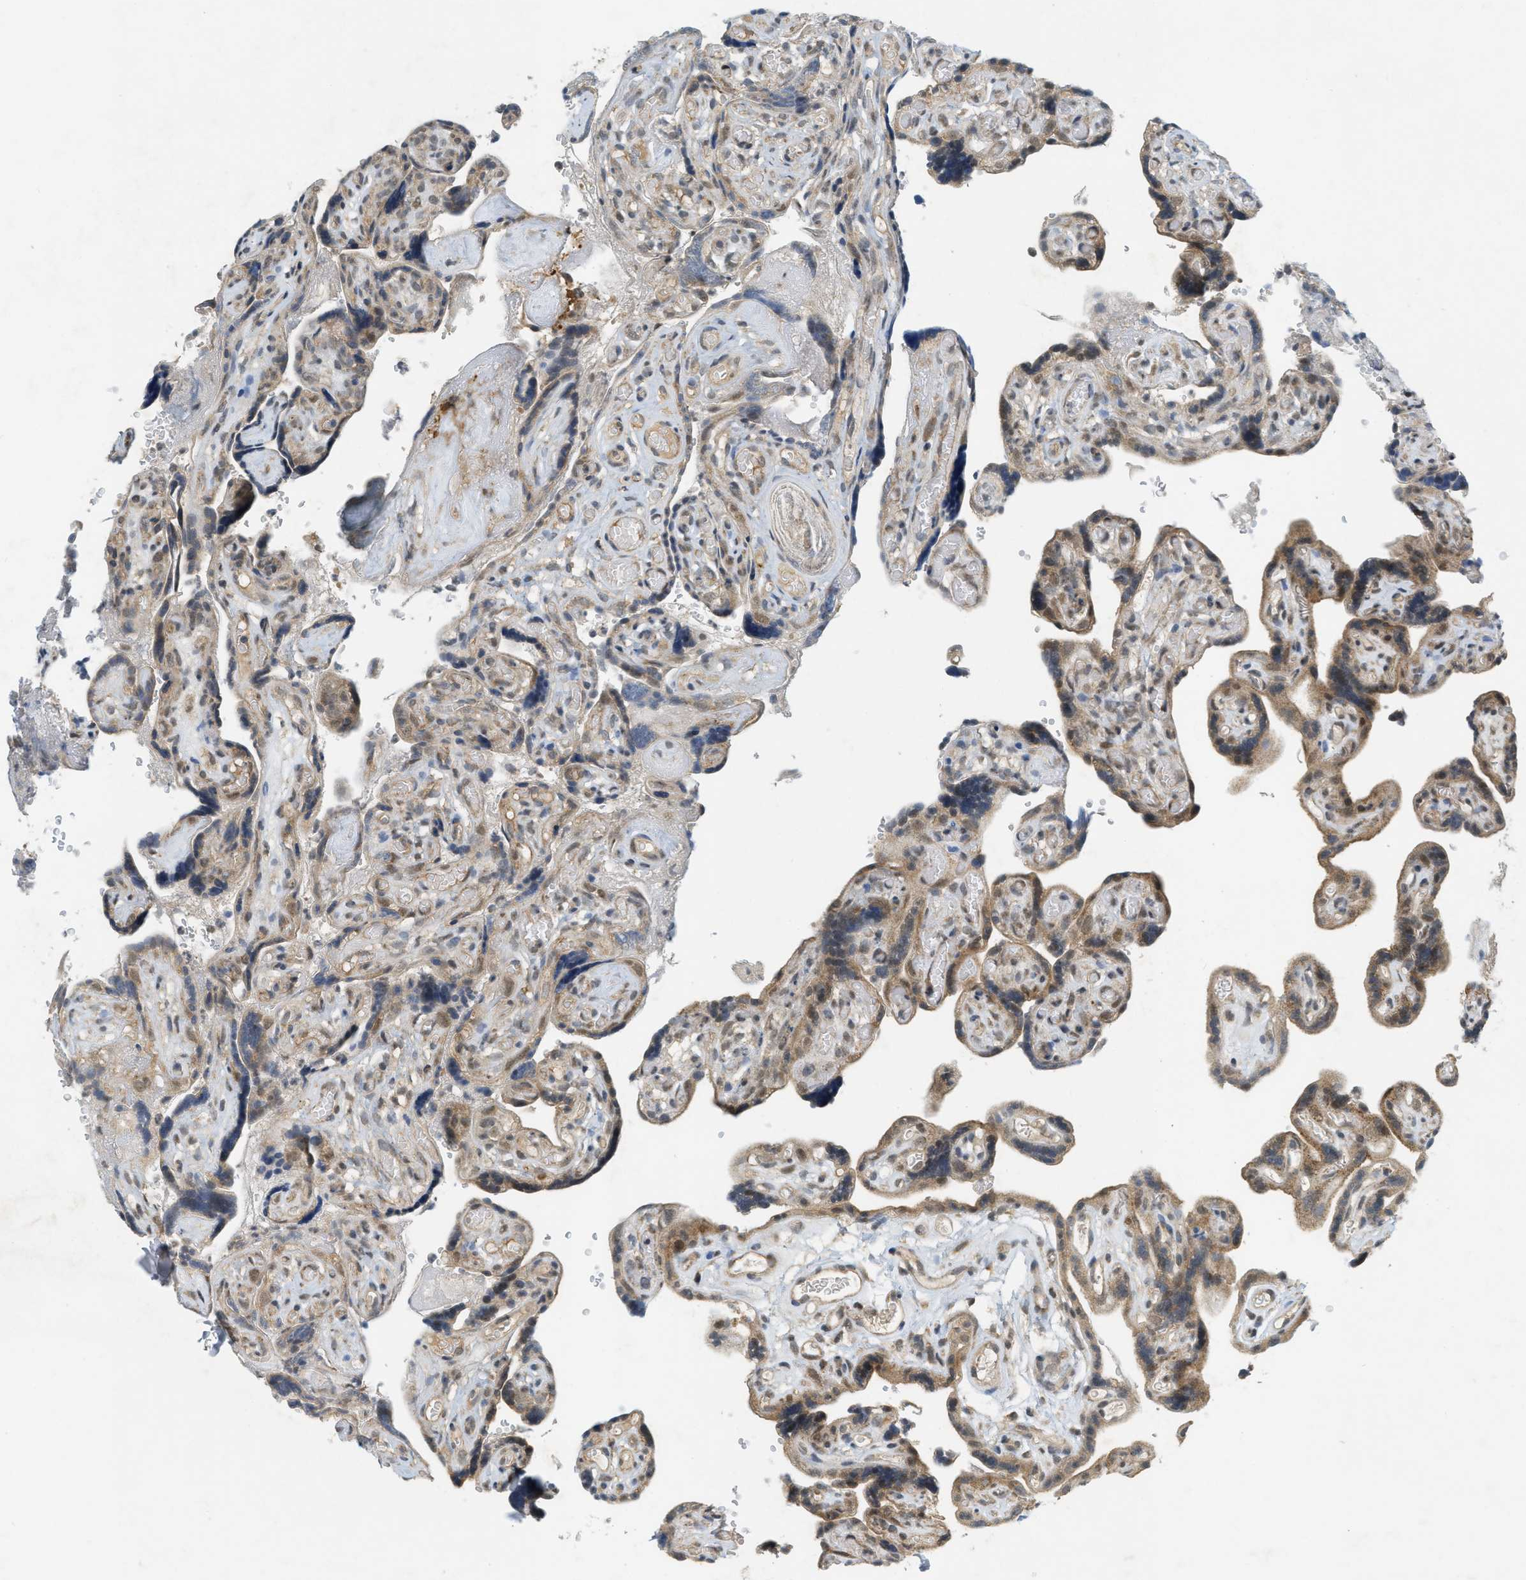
{"staining": {"intensity": "weak", "quantity": ">75%", "location": "cytoplasmic/membranous,nuclear"}, "tissue": "placenta", "cell_type": "Decidual cells", "image_type": "normal", "snomed": [{"axis": "morphology", "description": "Normal tissue, NOS"}, {"axis": "topography", "description": "Placenta"}], "caption": "This photomicrograph demonstrates immunohistochemistry staining of benign human placenta, with low weak cytoplasmic/membranous,nuclear expression in approximately >75% of decidual cells.", "gene": "PRKD1", "patient": {"sex": "female", "age": 30}}